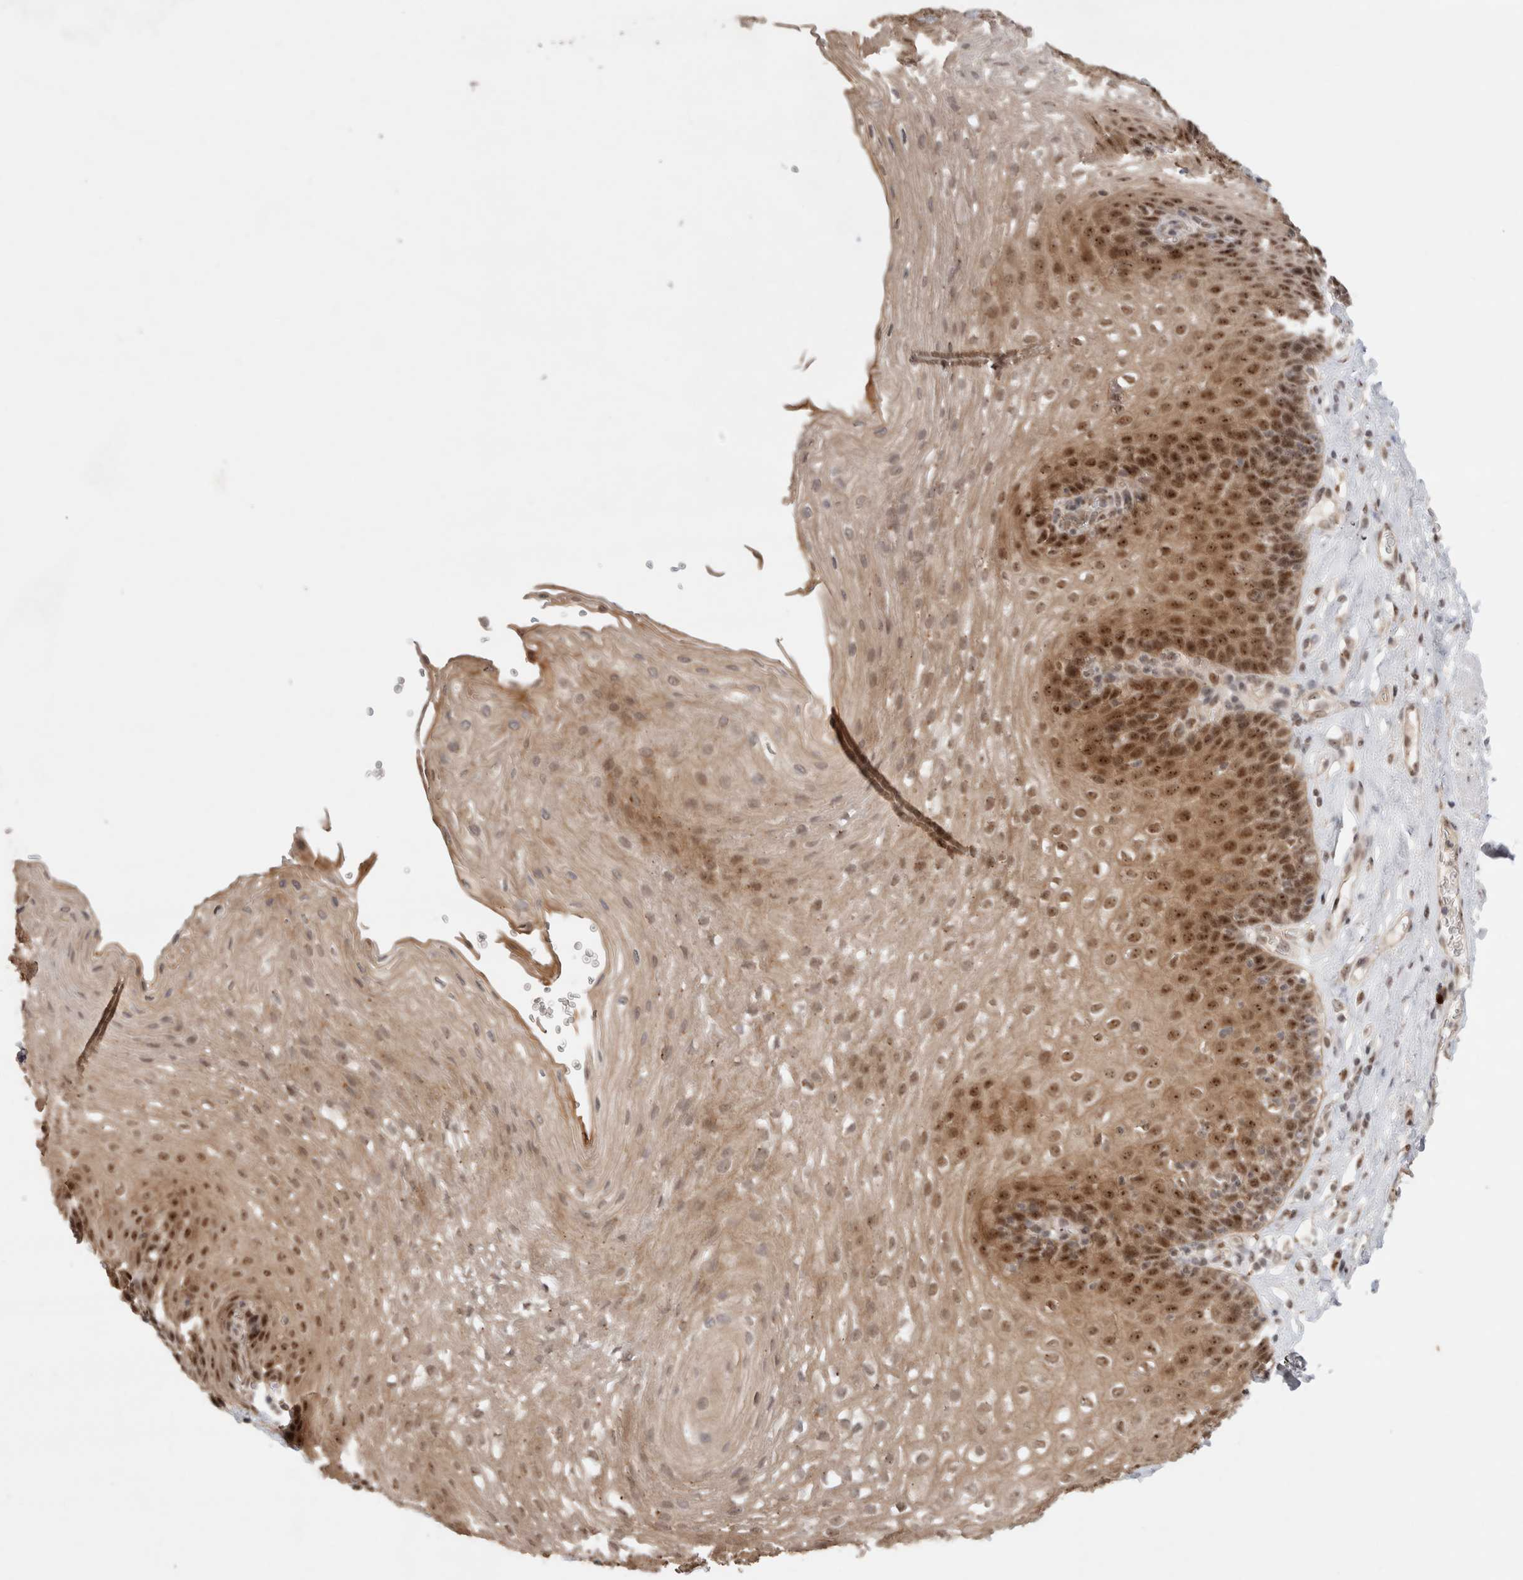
{"staining": {"intensity": "strong", "quantity": "25%-75%", "location": "cytoplasmic/membranous,nuclear"}, "tissue": "esophagus", "cell_type": "Squamous epithelial cells", "image_type": "normal", "snomed": [{"axis": "morphology", "description": "Normal tissue, NOS"}, {"axis": "topography", "description": "Esophagus"}], "caption": "Approximately 25%-75% of squamous epithelial cells in benign esophagus show strong cytoplasmic/membranous,nuclear protein staining as visualized by brown immunohistochemical staining.", "gene": "MPHOSPH6", "patient": {"sex": "female", "age": 66}}